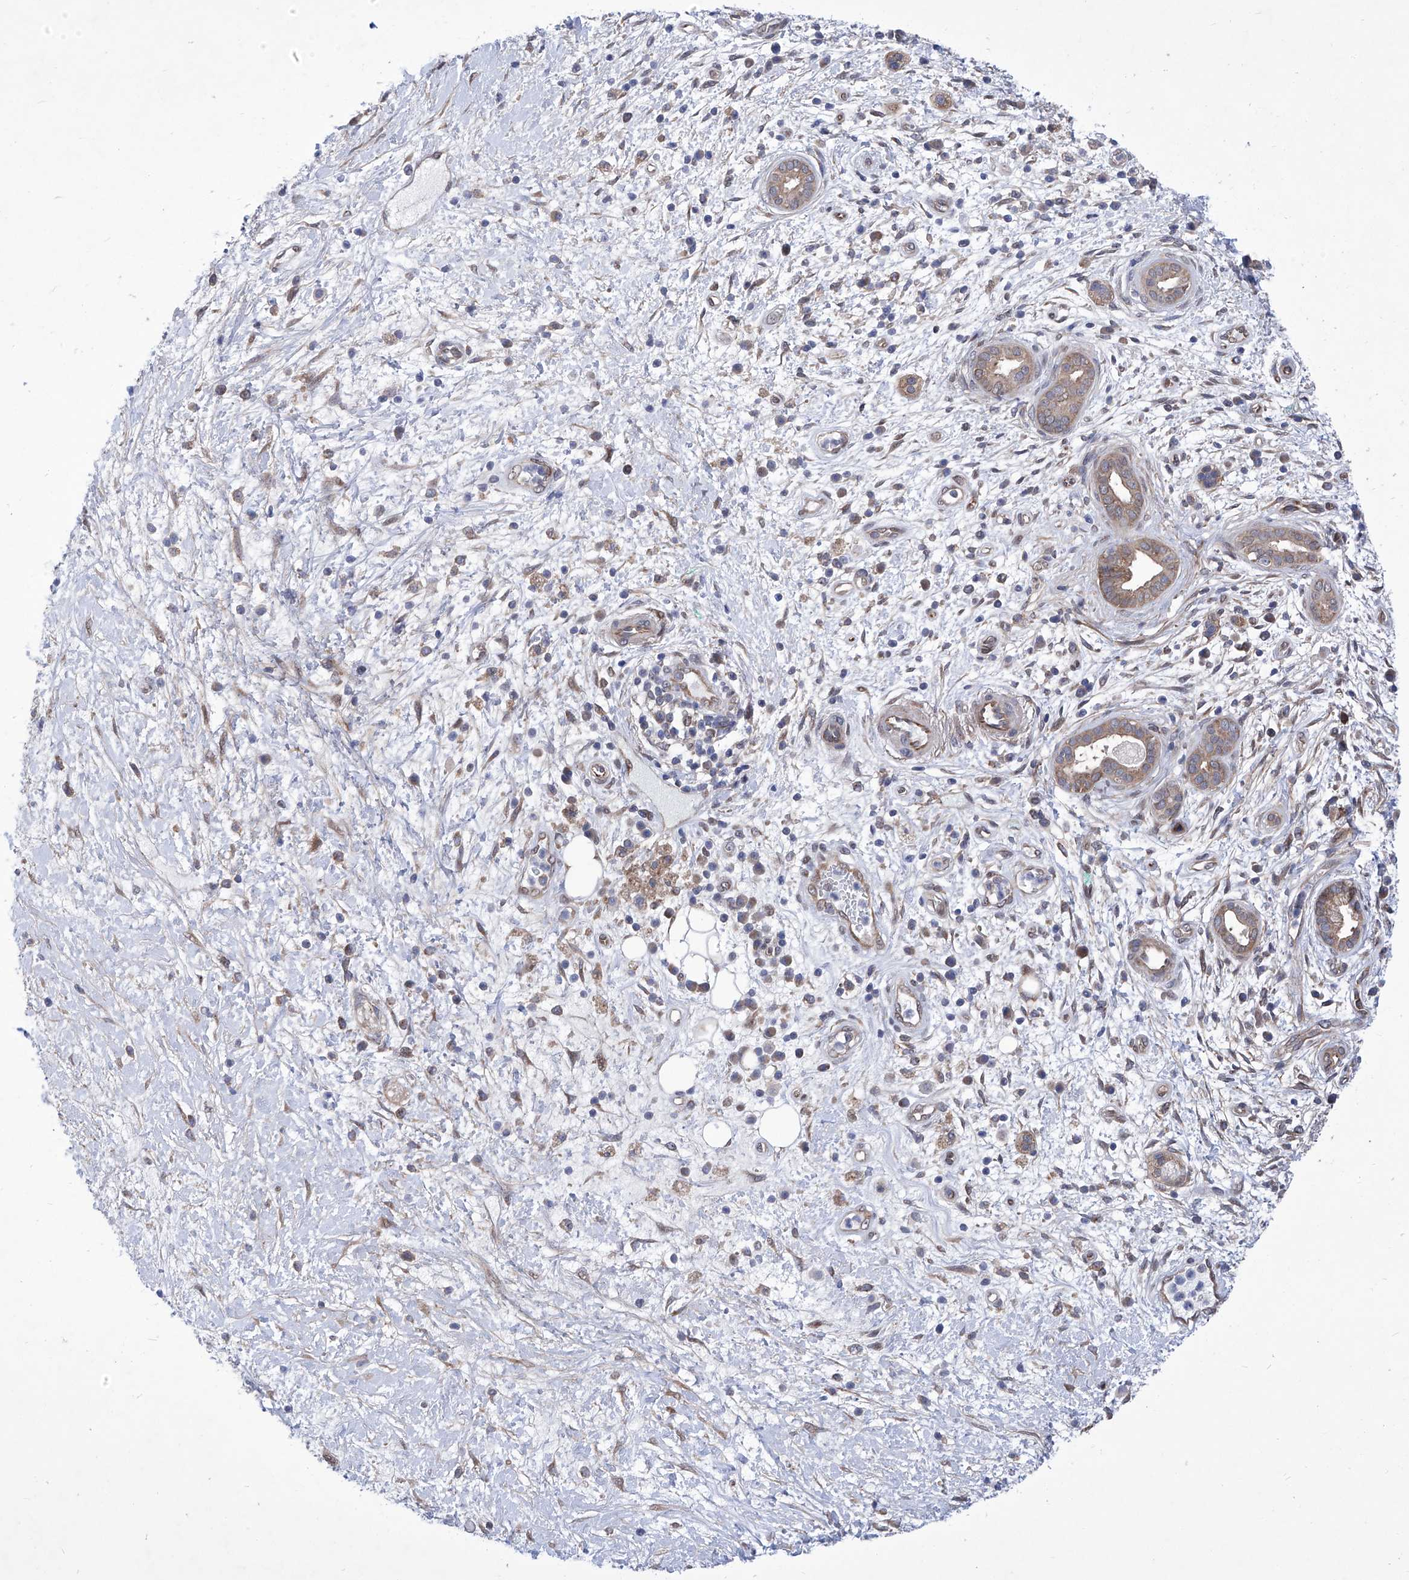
{"staining": {"intensity": "weak", "quantity": "25%-75%", "location": "cytoplasmic/membranous"}, "tissue": "pancreatic cancer", "cell_type": "Tumor cells", "image_type": "cancer", "snomed": [{"axis": "morphology", "description": "Adenocarcinoma, NOS"}, {"axis": "topography", "description": "Pancreas"}], "caption": "Immunohistochemical staining of pancreatic cancer (adenocarcinoma) shows low levels of weak cytoplasmic/membranous protein expression in approximately 25%-75% of tumor cells. (Stains: DAB in brown, nuclei in blue, Microscopy: brightfield microscopy at high magnification).", "gene": "KTI12", "patient": {"sex": "male", "age": 78}}